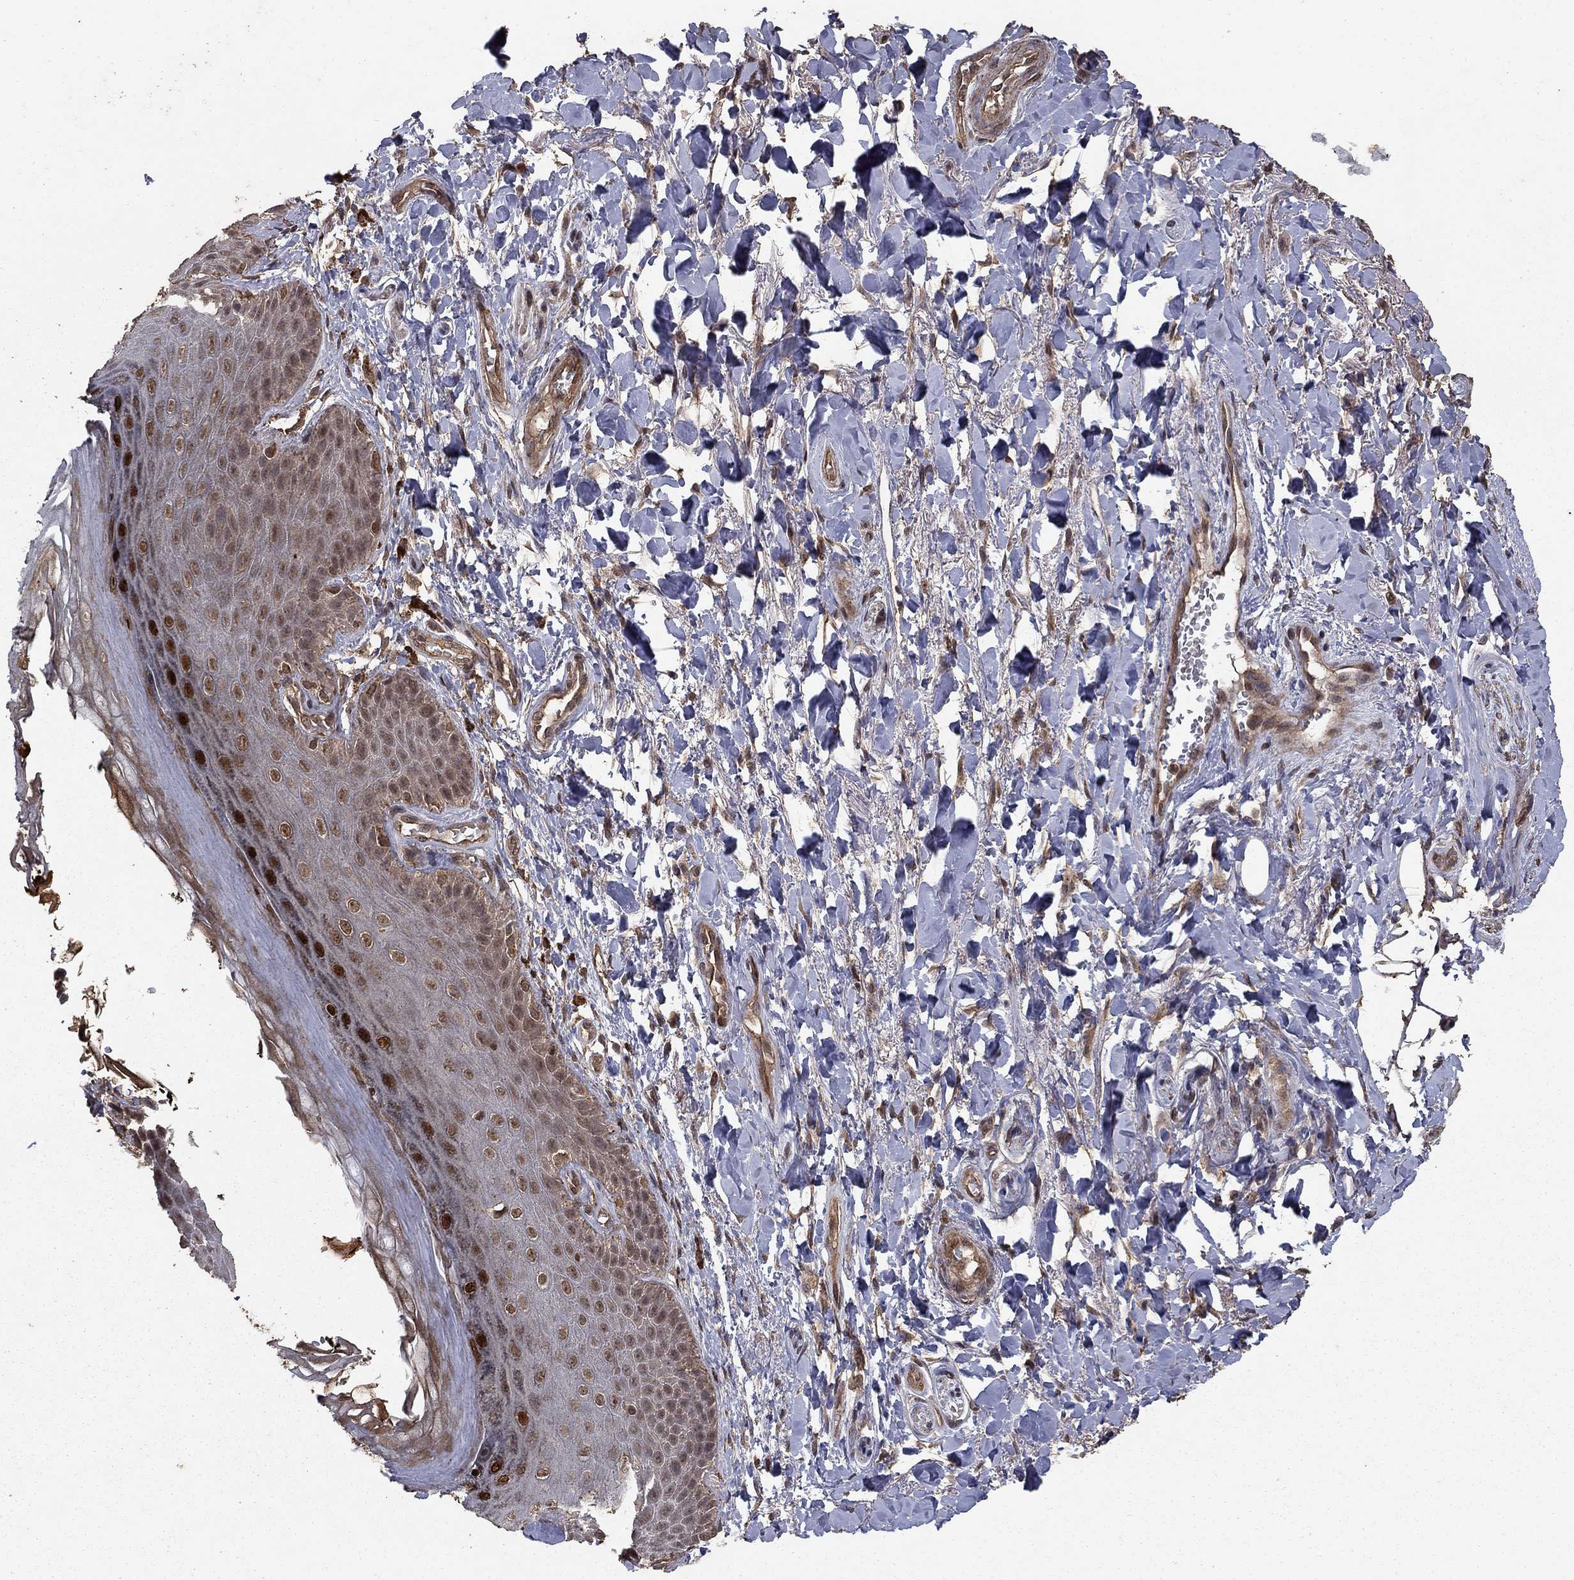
{"staining": {"intensity": "strong", "quantity": "<25%", "location": "nuclear"}, "tissue": "skin", "cell_type": "Epidermal cells", "image_type": "normal", "snomed": [{"axis": "morphology", "description": "Normal tissue, NOS"}, {"axis": "topography", "description": "Anal"}, {"axis": "topography", "description": "Peripheral nerve tissue"}], "caption": "Immunohistochemistry of benign human skin displays medium levels of strong nuclear staining in about <25% of epidermal cells. (DAB IHC with brightfield microscopy, high magnification).", "gene": "PRDM1", "patient": {"sex": "male", "age": 53}}